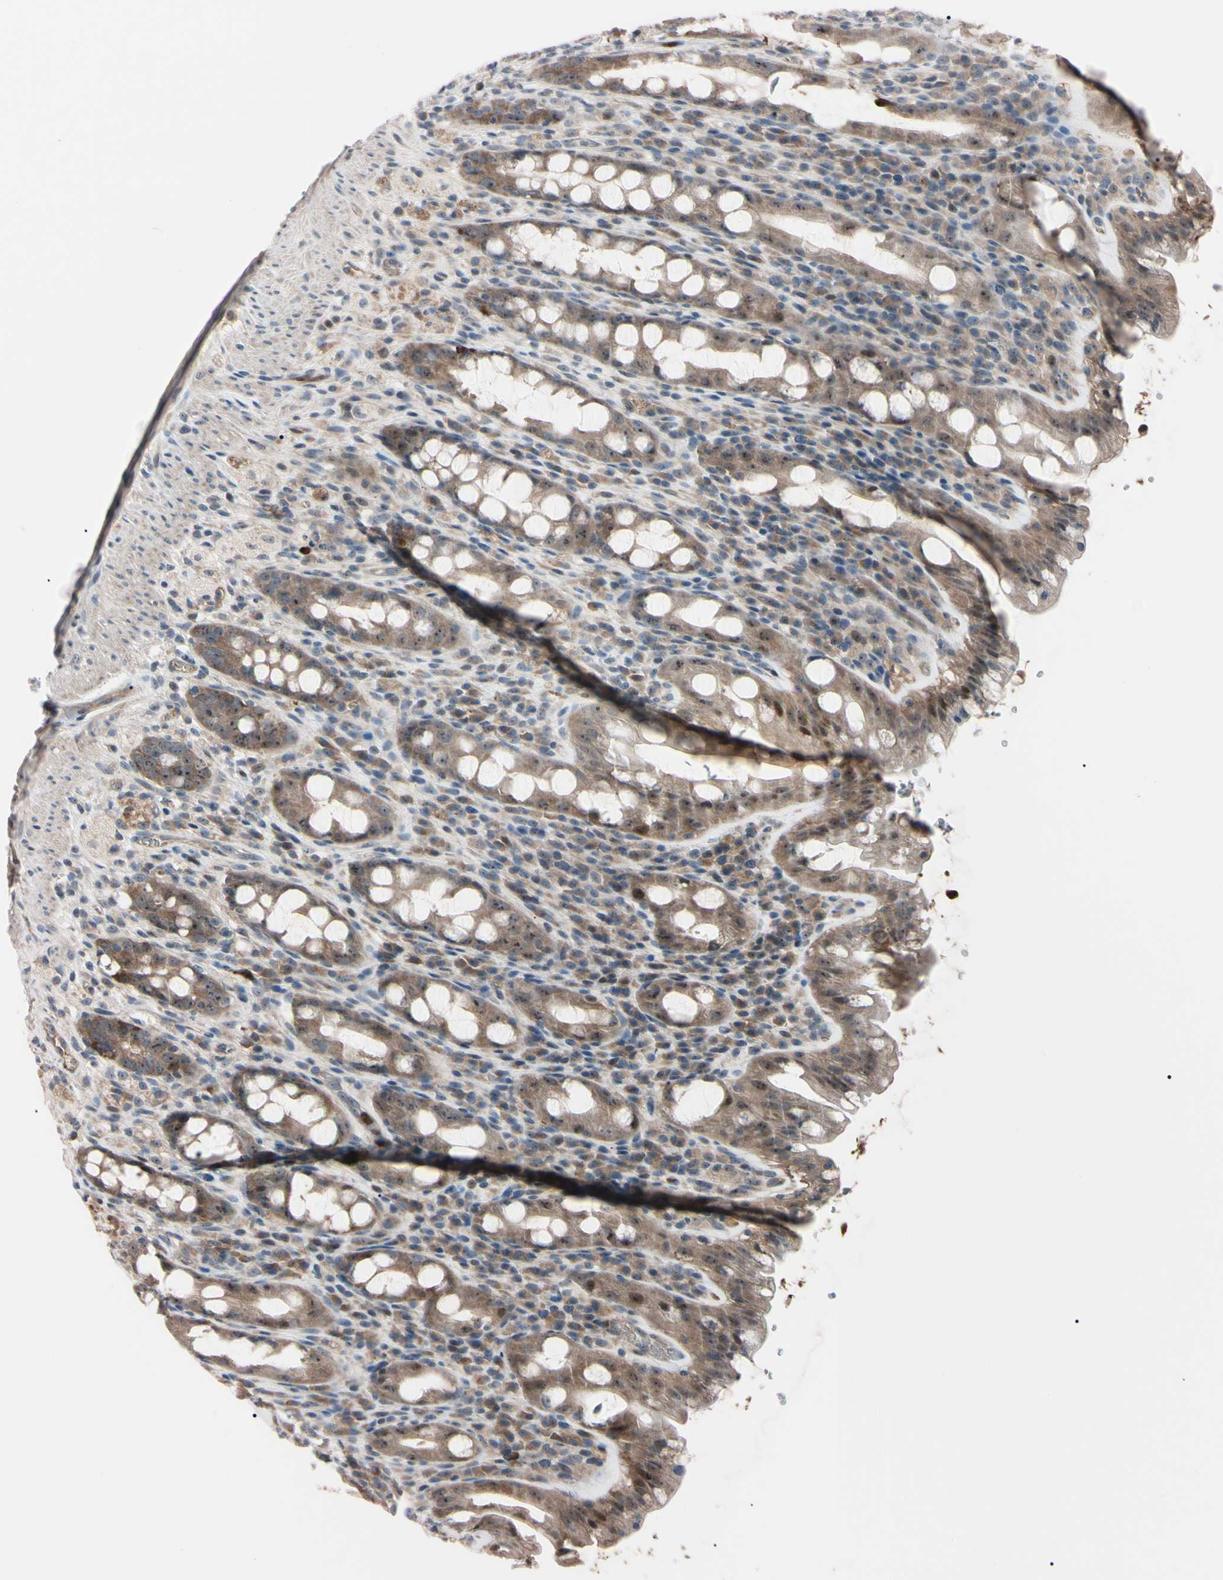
{"staining": {"intensity": "weak", "quantity": ">75%", "location": "cytoplasmic/membranous"}, "tissue": "rectum", "cell_type": "Glandular cells", "image_type": "normal", "snomed": [{"axis": "morphology", "description": "Normal tissue, NOS"}, {"axis": "topography", "description": "Rectum"}], "caption": "Rectum stained with a brown dye displays weak cytoplasmic/membranous positive positivity in approximately >75% of glandular cells.", "gene": "TRAF5", "patient": {"sex": "male", "age": 44}}